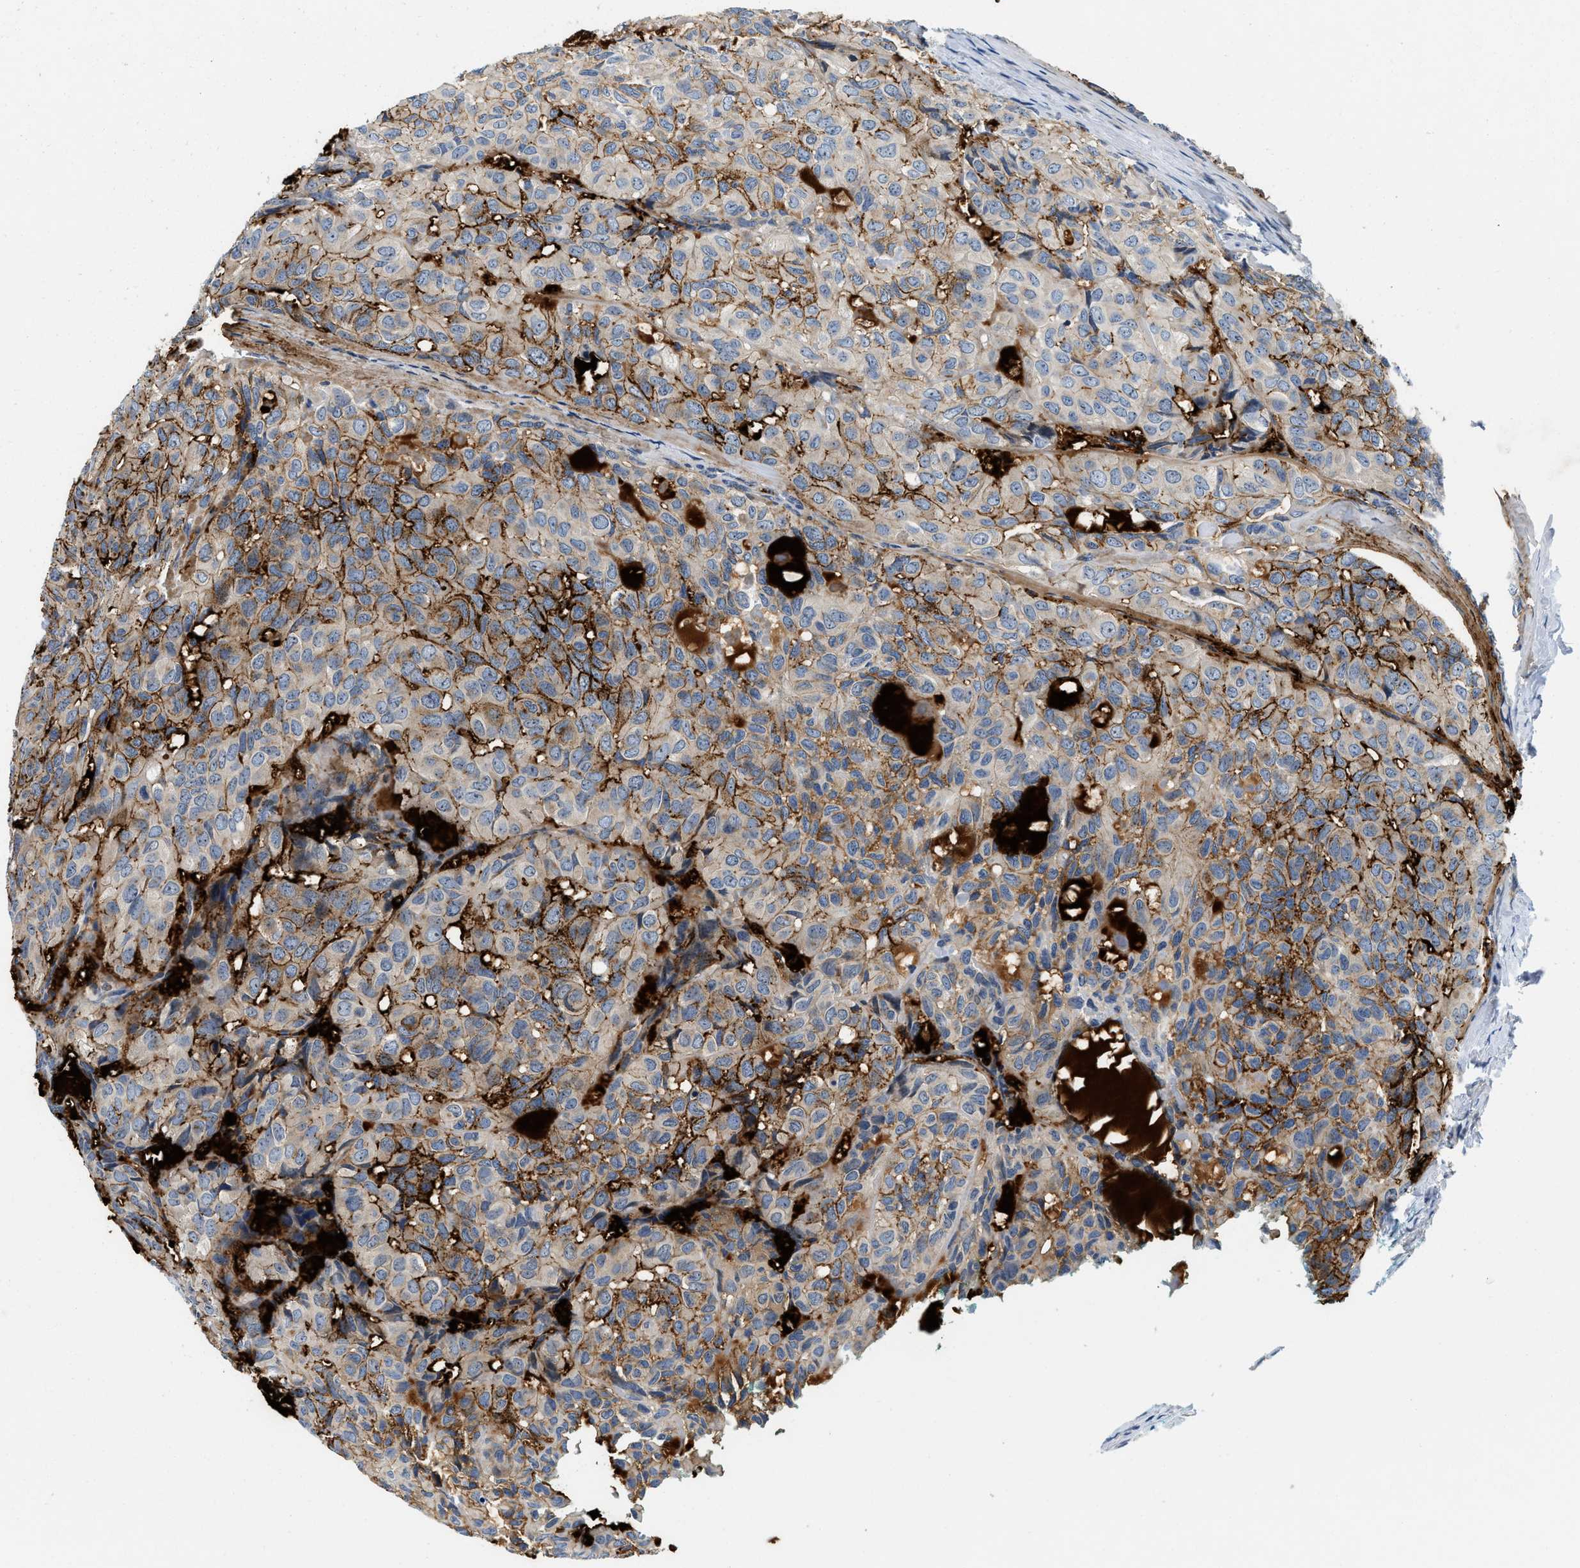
{"staining": {"intensity": "strong", "quantity": "25%-75%", "location": "cytoplasmic/membranous"}, "tissue": "head and neck cancer", "cell_type": "Tumor cells", "image_type": "cancer", "snomed": [{"axis": "morphology", "description": "Adenocarcinoma, NOS"}, {"axis": "topography", "description": "Salivary gland, NOS"}, {"axis": "topography", "description": "Head-Neck"}], "caption": "Strong cytoplasmic/membranous positivity is identified in about 25%-75% of tumor cells in adenocarcinoma (head and neck). The protein of interest is stained brown, and the nuclei are stained in blue (DAB (3,3'-diaminobenzidine) IHC with brightfield microscopy, high magnification).", "gene": "IKBKE", "patient": {"sex": "female", "age": 76}}